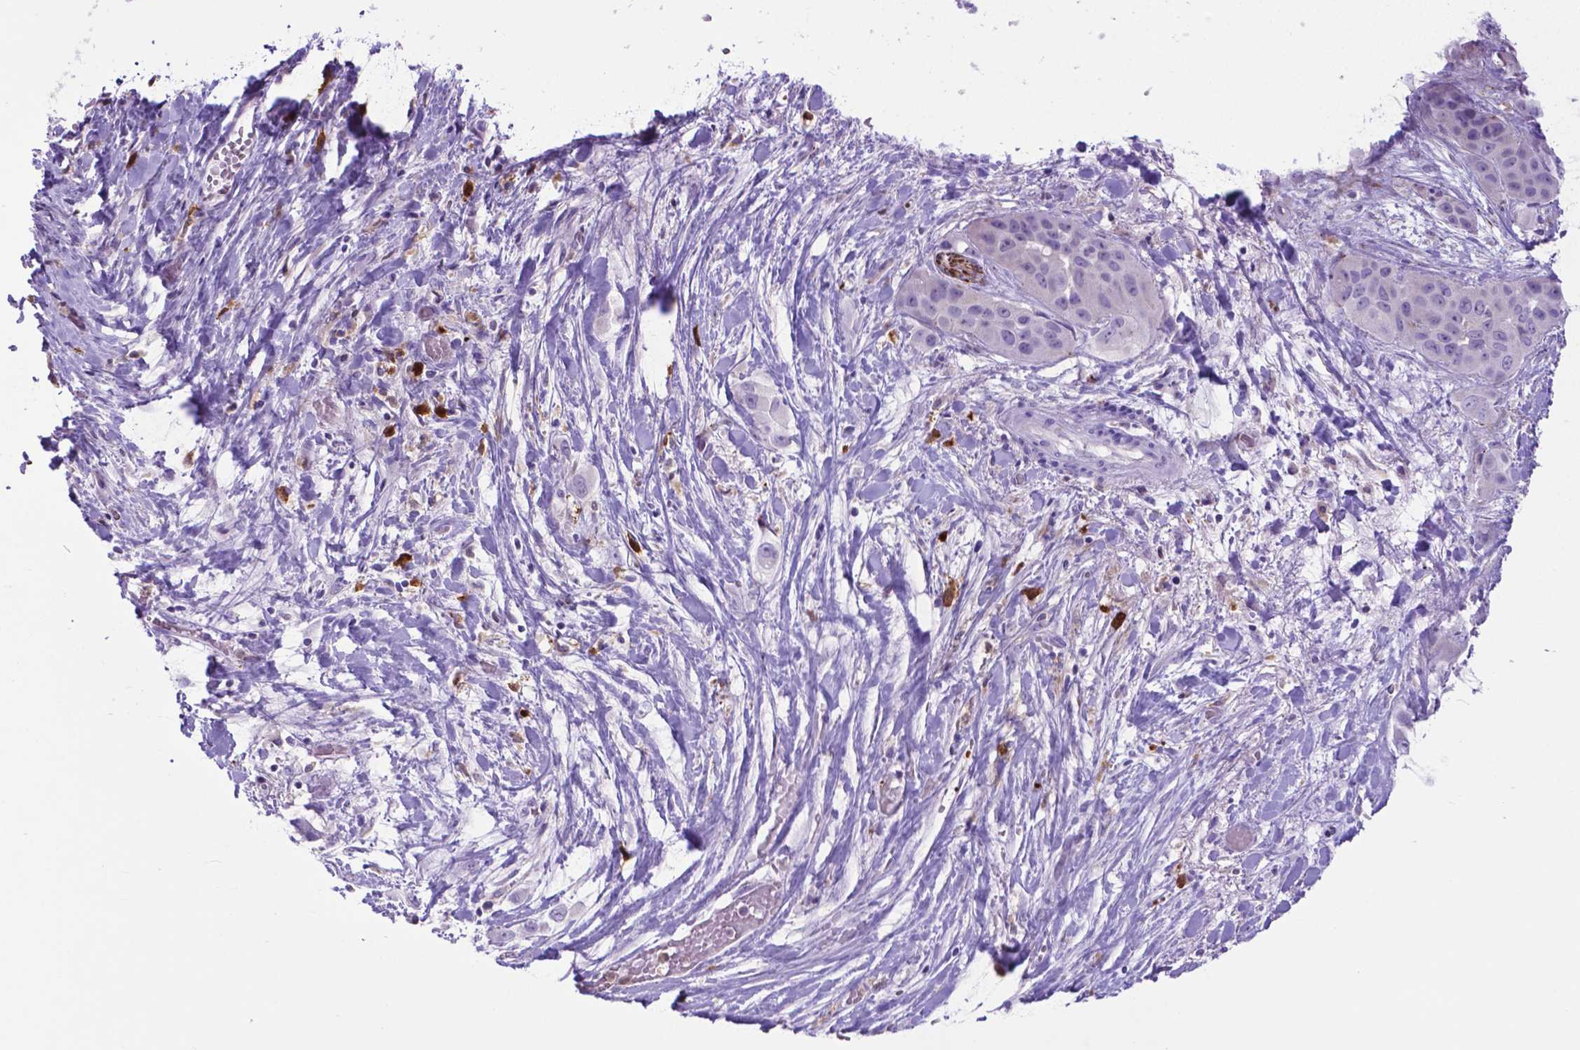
{"staining": {"intensity": "negative", "quantity": "none", "location": "none"}, "tissue": "liver cancer", "cell_type": "Tumor cells", "image_type": "cancer", "snomed": [{"axis": "morphology", "description": "Cholangiocarcinoma"}, {"axis": "topography", "description": "Liver"}], "caption": "The immunohistochemistry (IHC) micrograph has no significant positivity in tumor cells of liver cholangiocarcinoma tissue.", "gene": "LZTR1", "patient": {"sex": "female", "age": 52}}